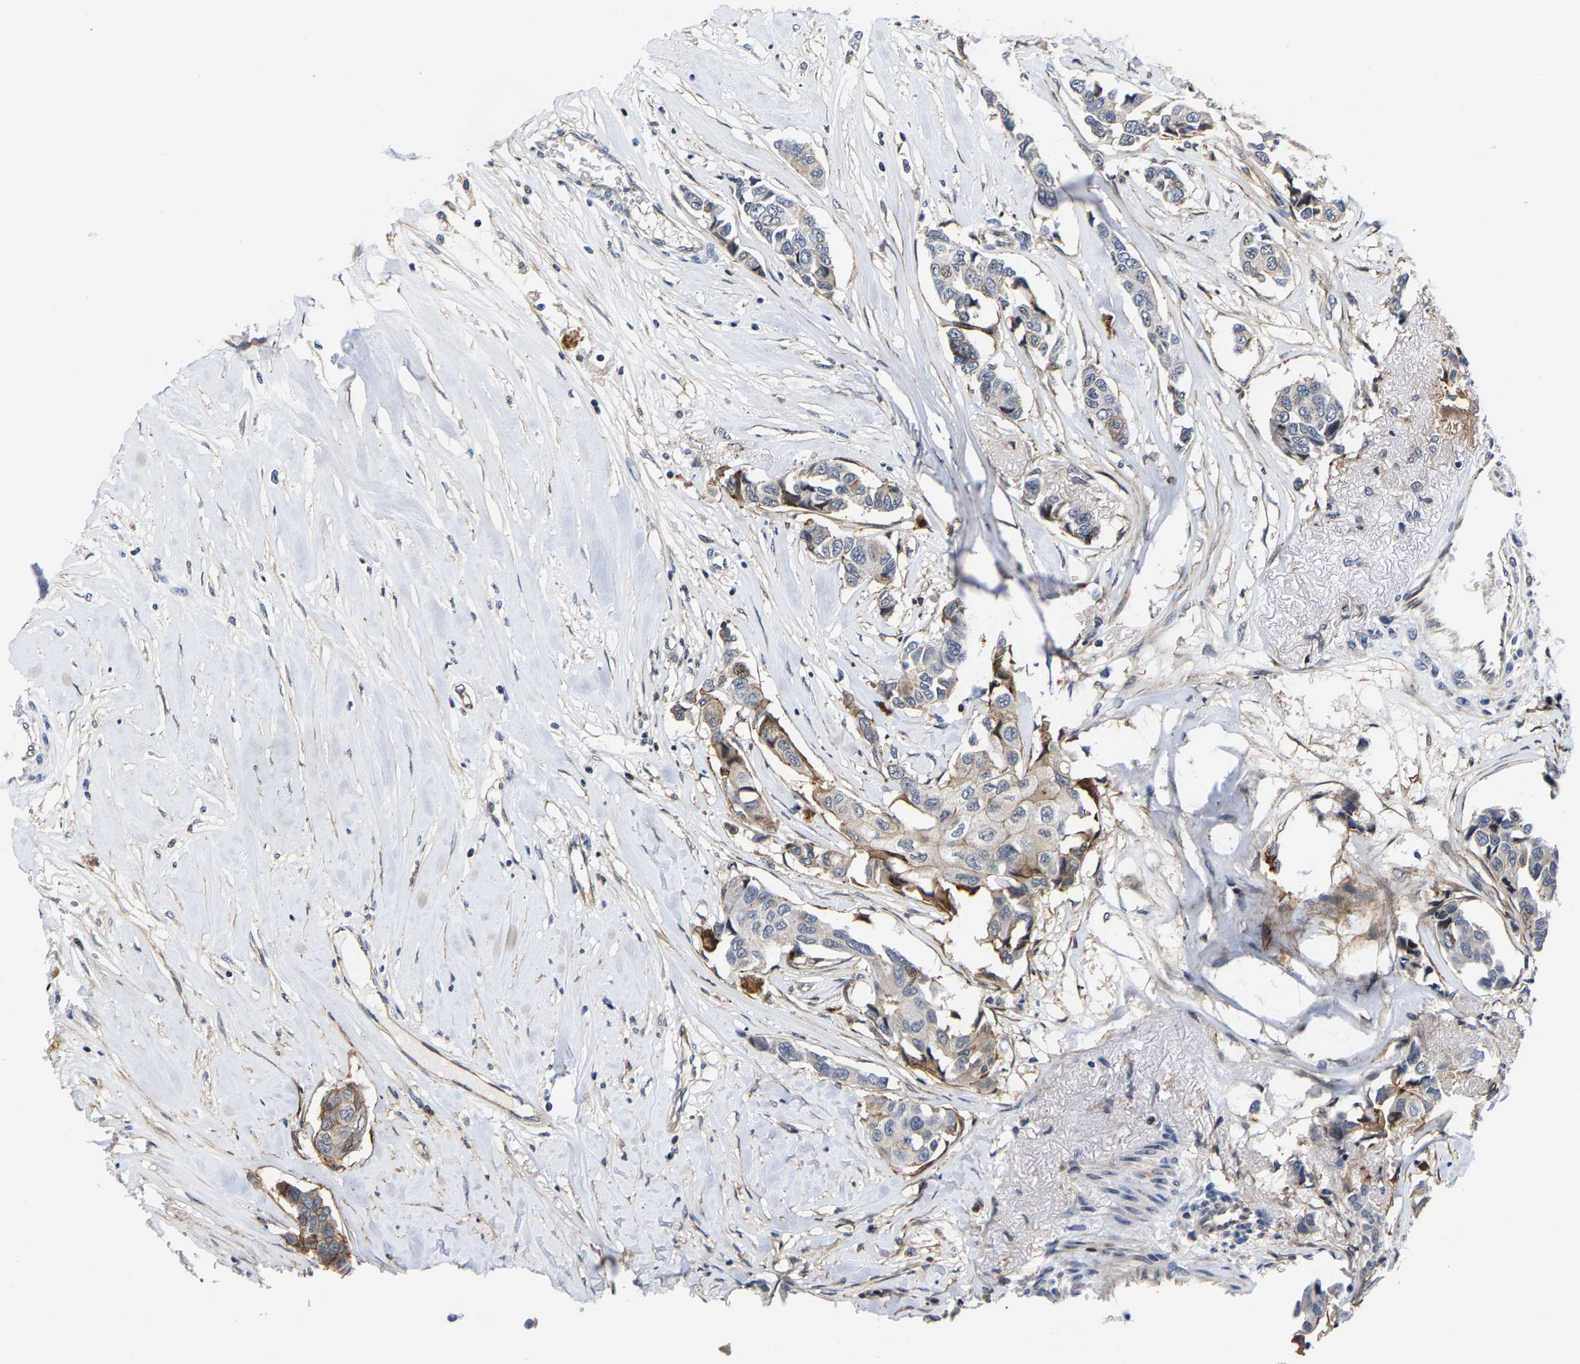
{"staining": {"intensity": "moderate", "quantity": "<25%", "location": "cytoplasmic/membranous"}, "tissue": "breast cancer", "cell_type": "Tumor cells", "image_type": "cancer", "snomed": [{"axis": "morphology", "description": "Duct carcinoma"}, {"axis": "topography", "description": "Breast"}], "caption": "Breast intraductal carcinoma was stained to show a protein in brown. There is low levels of moderate cytoplasmic/membranous staining in approximately <25% of tumor cells. (Stains: DAB (3,3'-diaminobenzidine) in brown, nuclei in blue, Microscopy: brightfield microscopy at high magnification).", "gene": "GTPBP10", "patient": {"sex": "female", "age": 80}}